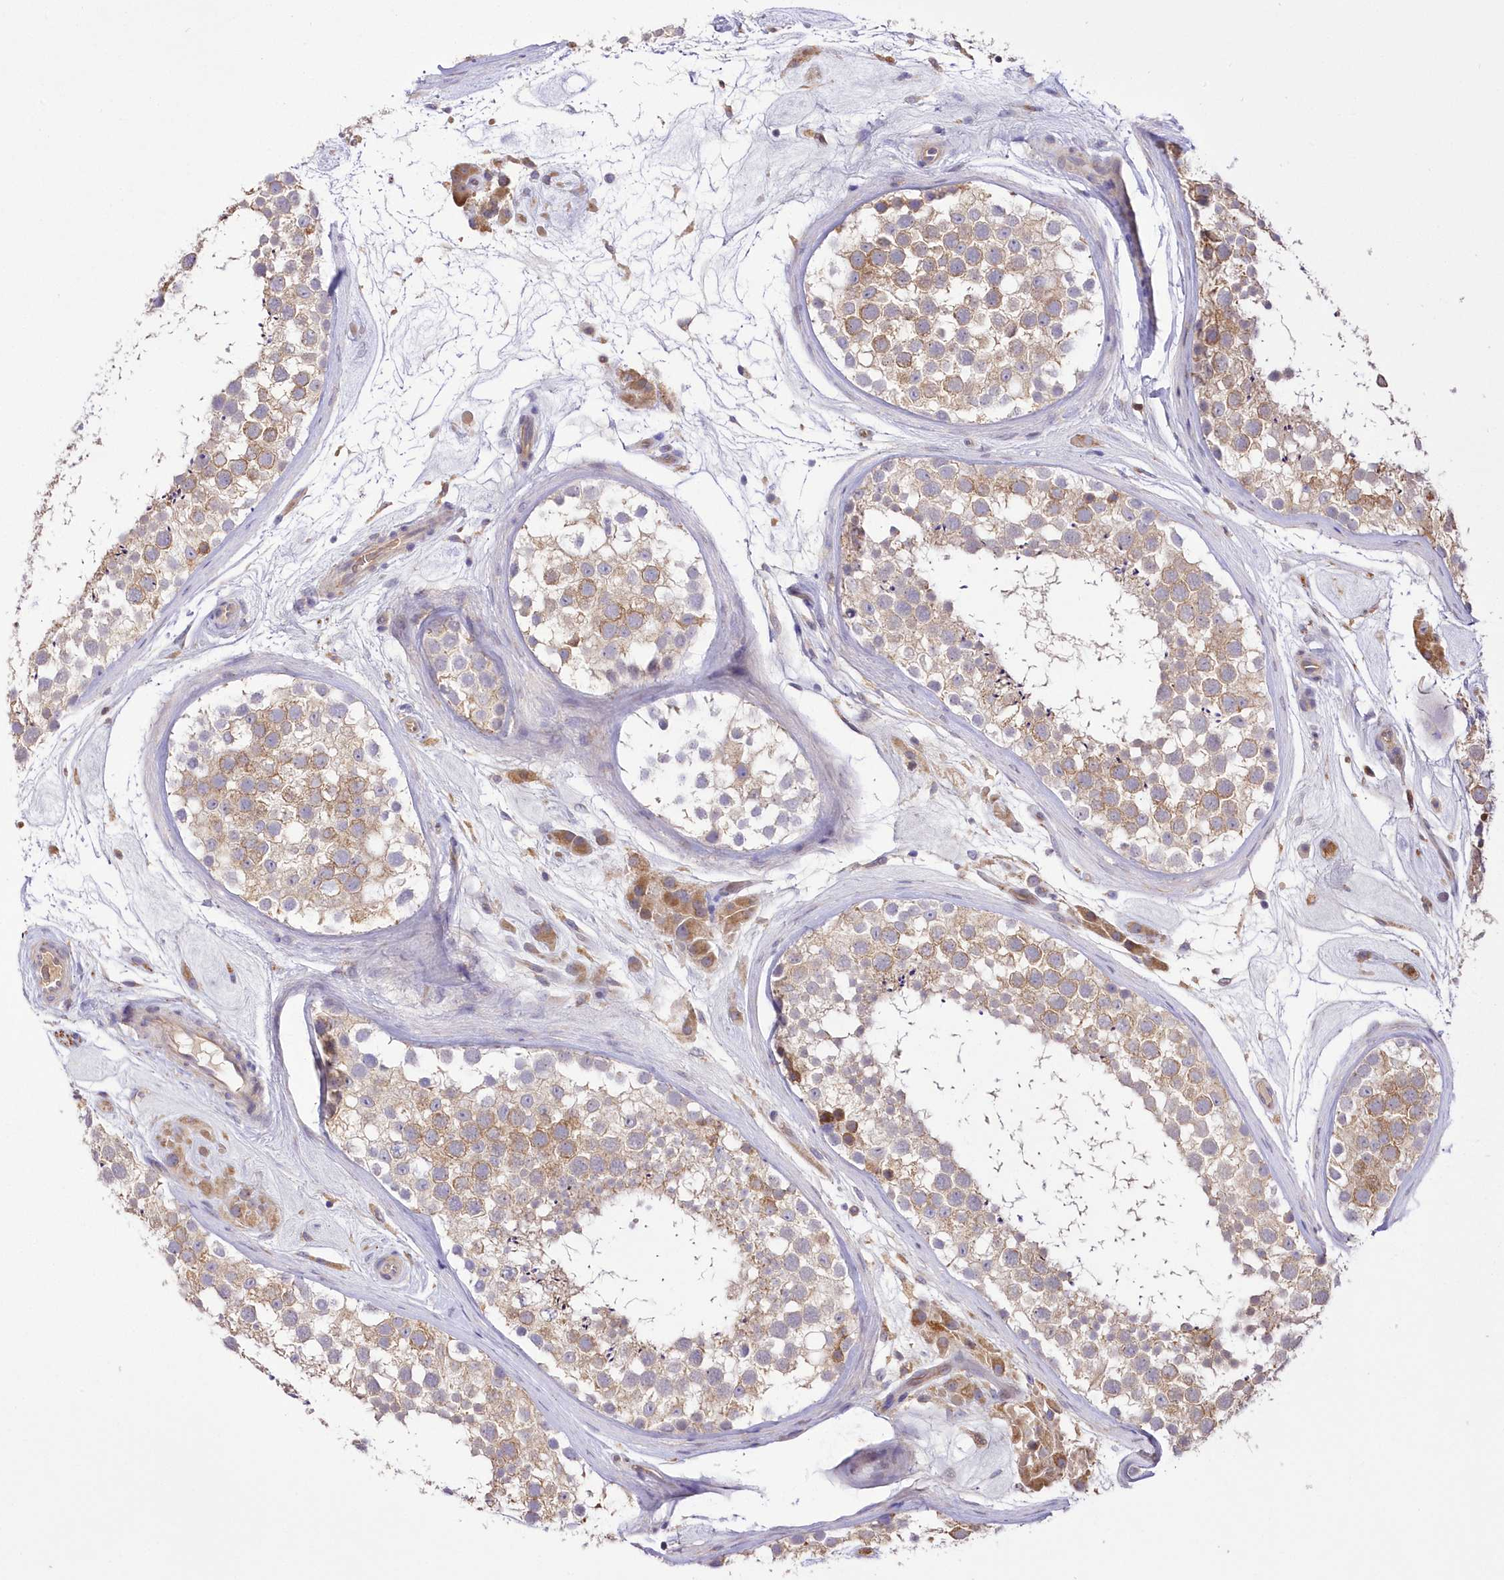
{"staining": {"intensity": "moderate", "quantity": "25%-75%", "location": "cytoplasmic/membranous"}, "tissue": "testis", "cell_type": "Cells in seminiferous ducts", "image_type": "normal", "snomed": [{"axis": "morphology", "description": "Normal tissue, NOS"}, {"axis": "topography", "description": "Testis"}], "caption": "A high-resolution photomicrograph shows immunohistochemistry (IHC) staining of normal testis, which reveals moderate cytoplasmic/membranous expression in about 25%-75% of cells in seminiferous ducts.", "gene": "FCHO2", "patient": {"sex": "male", "age": 46}}